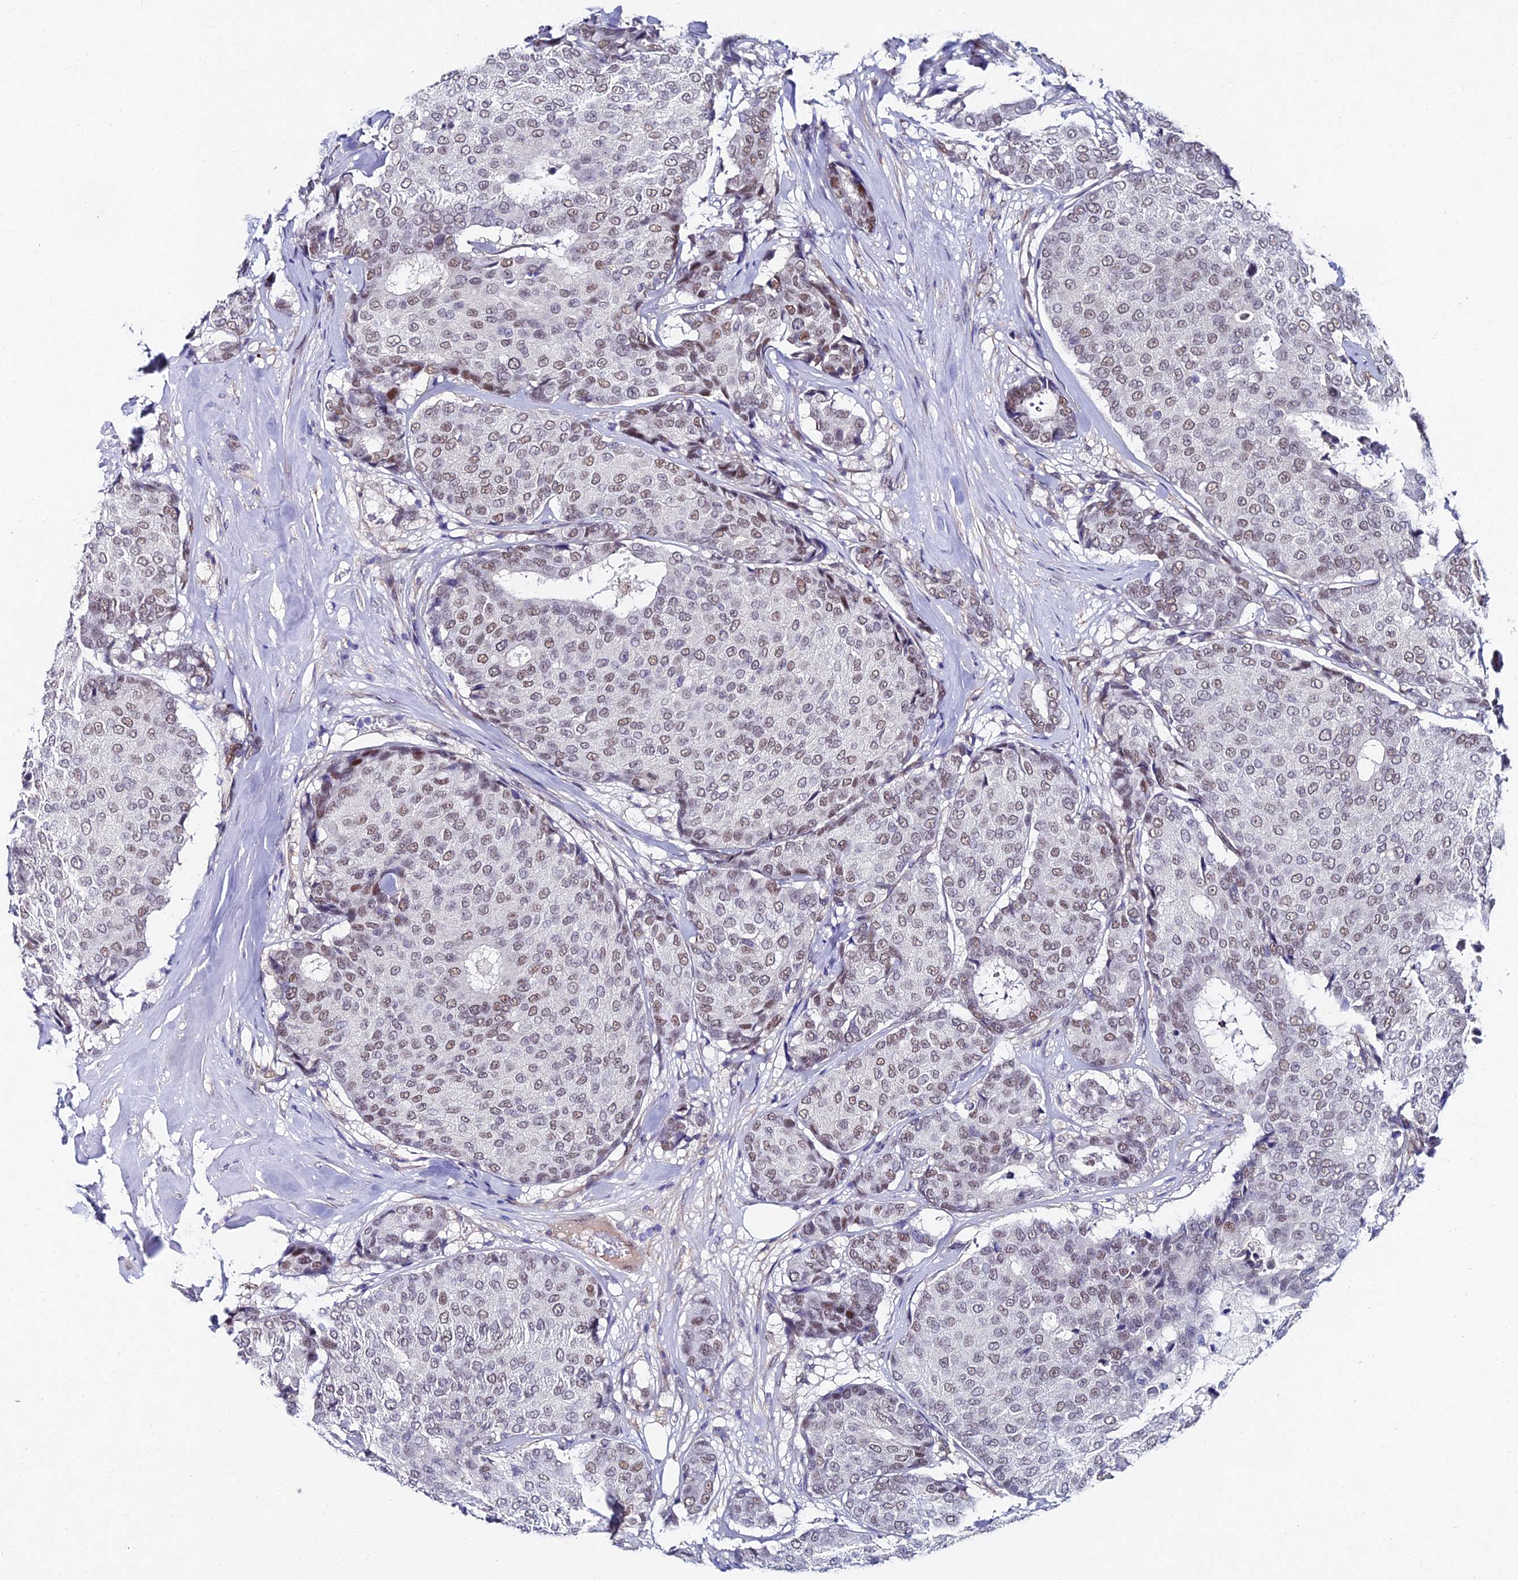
{"staining": {"intensity": "weak", "quantity": ">75%", "location": "nuclear"}, "tissue": "breast cancer", "cell_type": "Tumor cells", "image_type": "cancer", "snomed": [{"axis": "morphology", "description": "Duct carcinoma"}, {"axis": "topography", "description": "Breast"}], "caption": "About >75% of tumor cells in breast invasive ductal carcinoma reveal weak nuclear protein staining as visualized by brown immunohistochemical staining.", "gene": "TRIM24", "patient": {"sex": "female", "age": 75}}